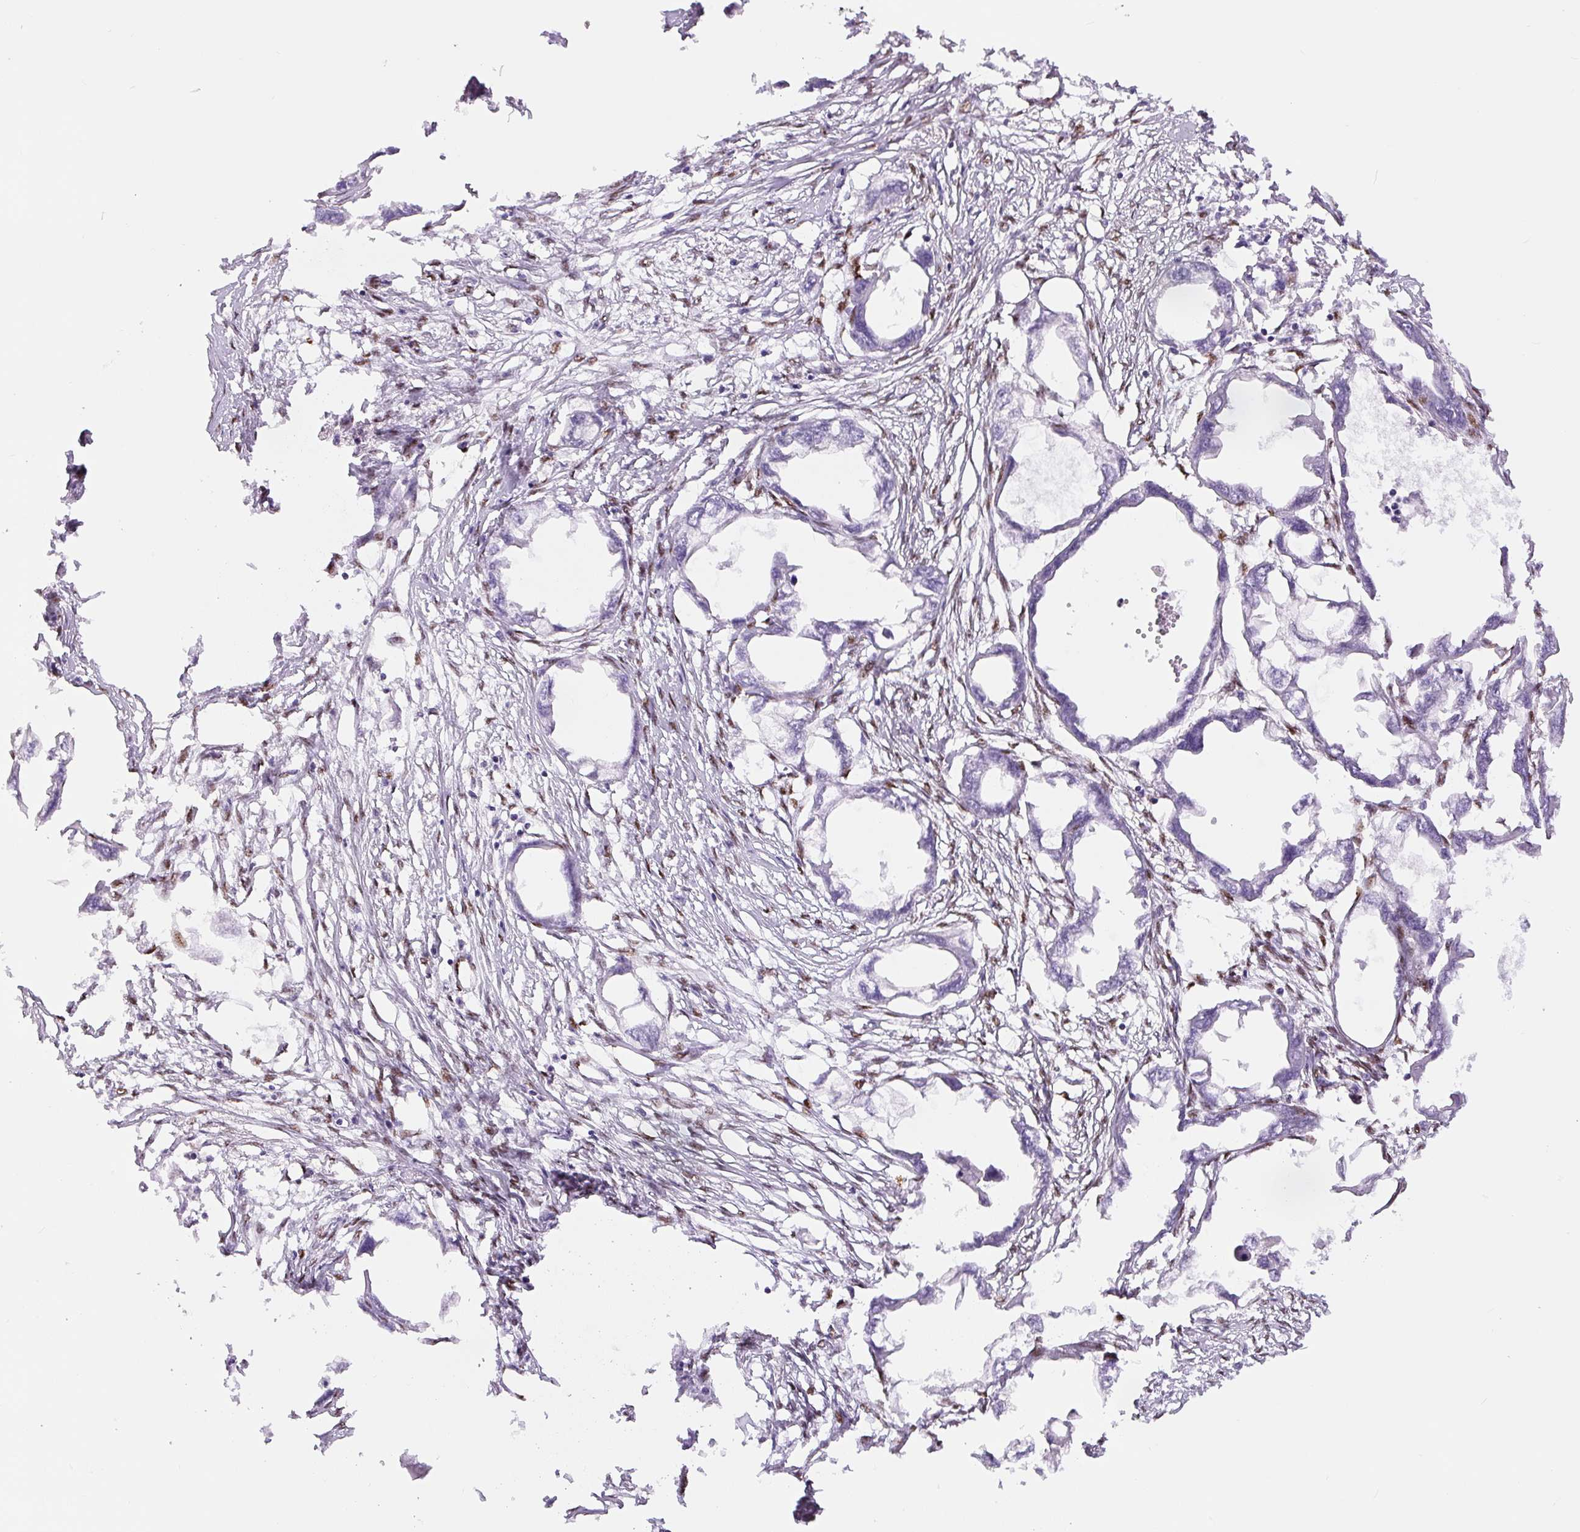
{"staining": {"intensity": "negative", "quantity": "none", "location": "none"}, "tissue": "endometrial cancer", "cell_type": "Tumor cells", "image_type": "cancer", "snomed": [{"axis": "morphology", "description": "Adenocarcinoma, NOS"}, {"axis": "morphology", "description": "Adenocarcinoma, metastatic, NOS"}, {"axis": "topography", "description": "Adipose tissue"}, {"axis": "topography", "description": "Endometrium"}], "caption": "Histopathology image shows no protein staining in tumor cells of endometrial cancer (metastatic adenocarcinoma) tissue. (Brightfield microscopy of DAB (3,3'-diaminobenzidine) immunohistochemistry at high magnification).", "gene": "ZEB1", "patient": {"sex": "female", "age": 67}}